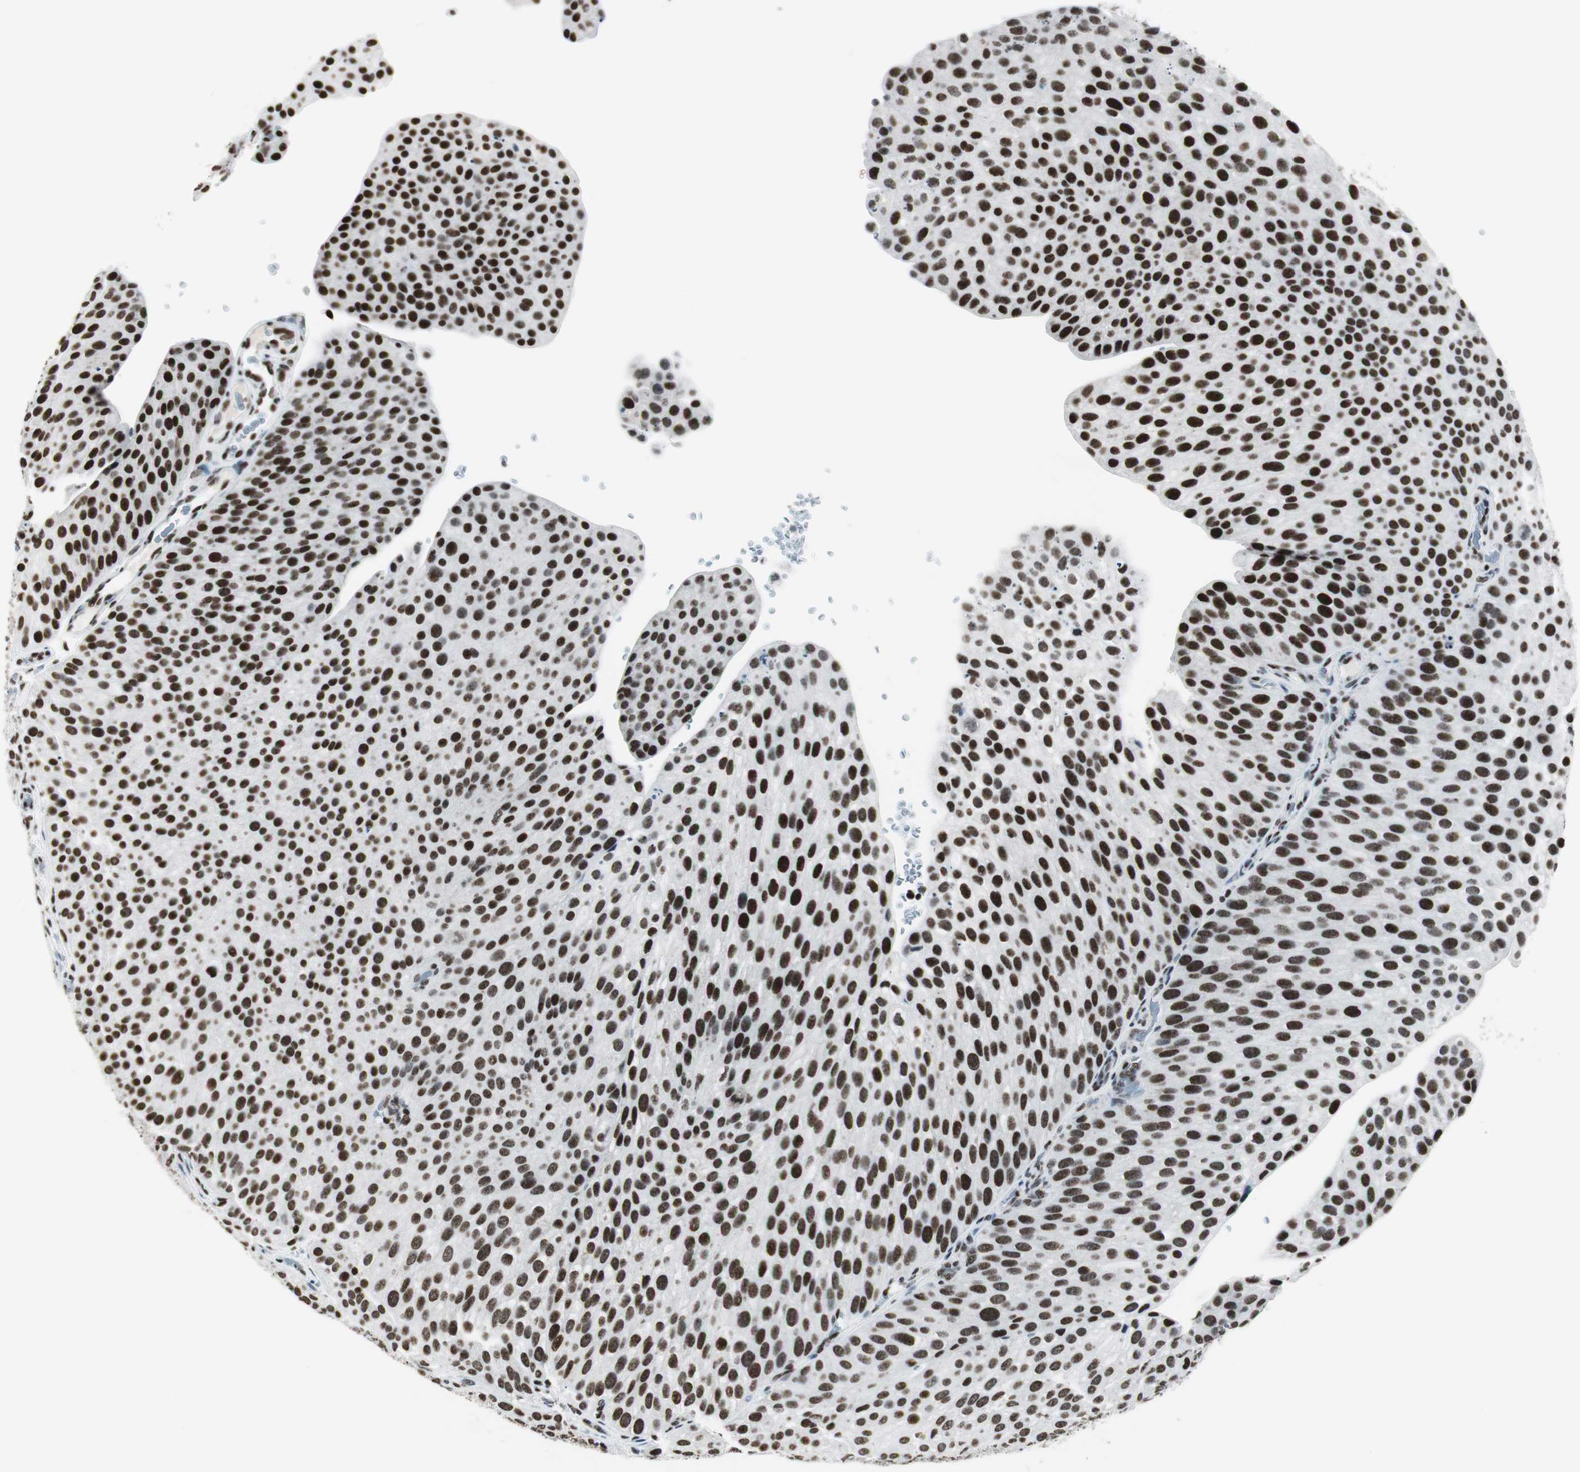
{"staining": {"intensity": "strong", "quantity": ">75%", "location": "nuclear"}, "tissue": "urothelial cancer", "cell_type": "Tumor cells", "image_type": "cancer", "snomed": [{"axis": "morphology", "description": "Urothelial carcinoma, Low grade"}, {"axis": "topography", "description": "Smooth muscle"}, {"axis": "topography", "description": "Urinary bladder"}], "caption": "The image shows staining of low-grade urothelial carcinoma, revealing strong nuclear protein staining (brown color) within tumor cells.", "gene": "RBBP4", "patient": {"sex": "male", "age": 60}}